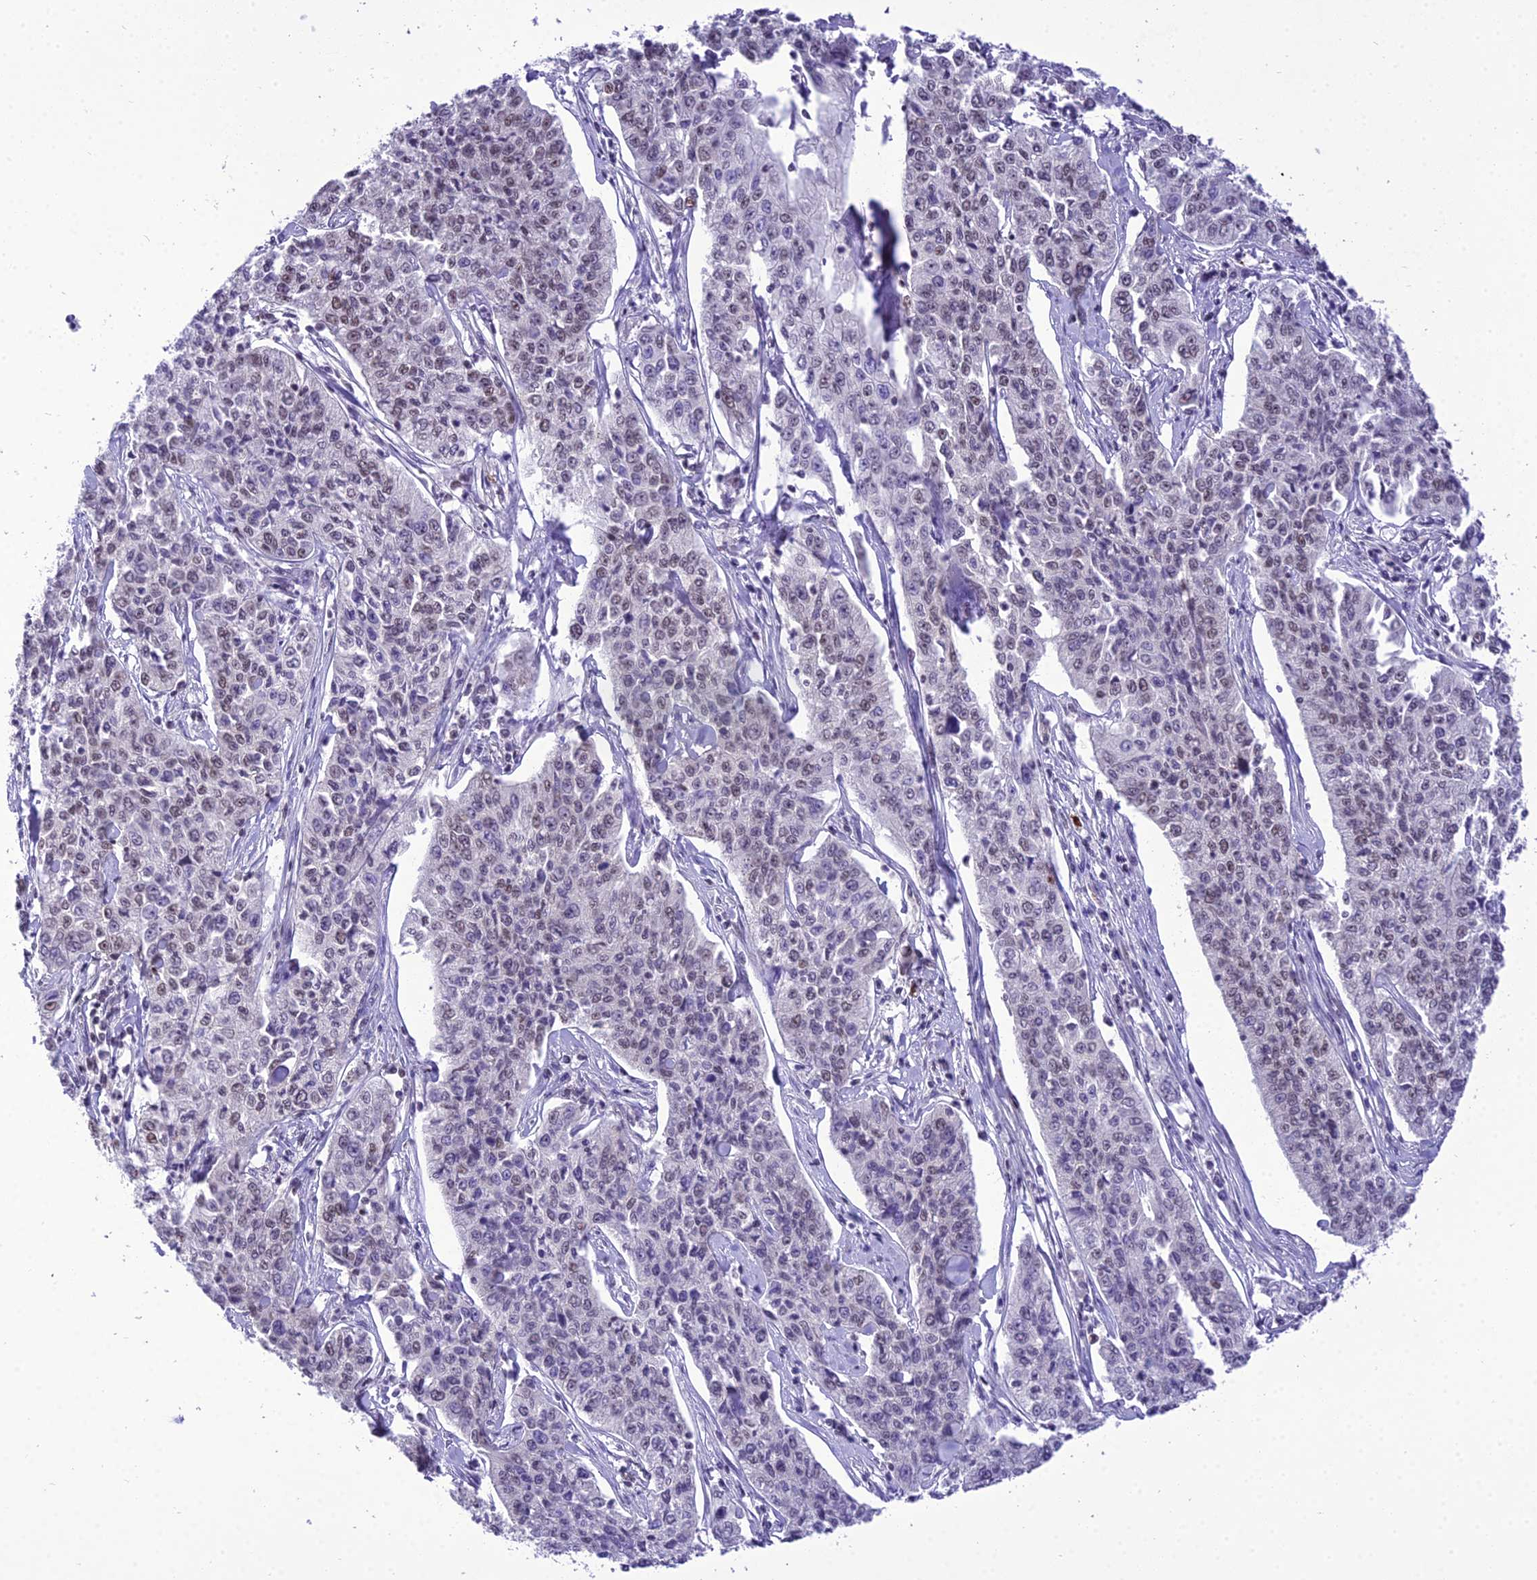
{"staining": {"intensity": "moderate", "quantity": "25%-75%", "location": "nuclear"}, "tissue": "cervical cancer", "cell_type": "Tumor cells", "image_type": "cancer", "snomed": [{"axis": "morphology", "description": "Squamous cell carcinoma, NOS"}, {"axis": "topography", "description": "Cervix"}], "caption": "Protein analysis of cervical cancer (squamous cell carcinoma) tissue shows moderate nuclear staining in approximately 25%-75% of tumor cells.", "gene": "SH3RF3", "patient": {"sex": "female", "age": 35}}